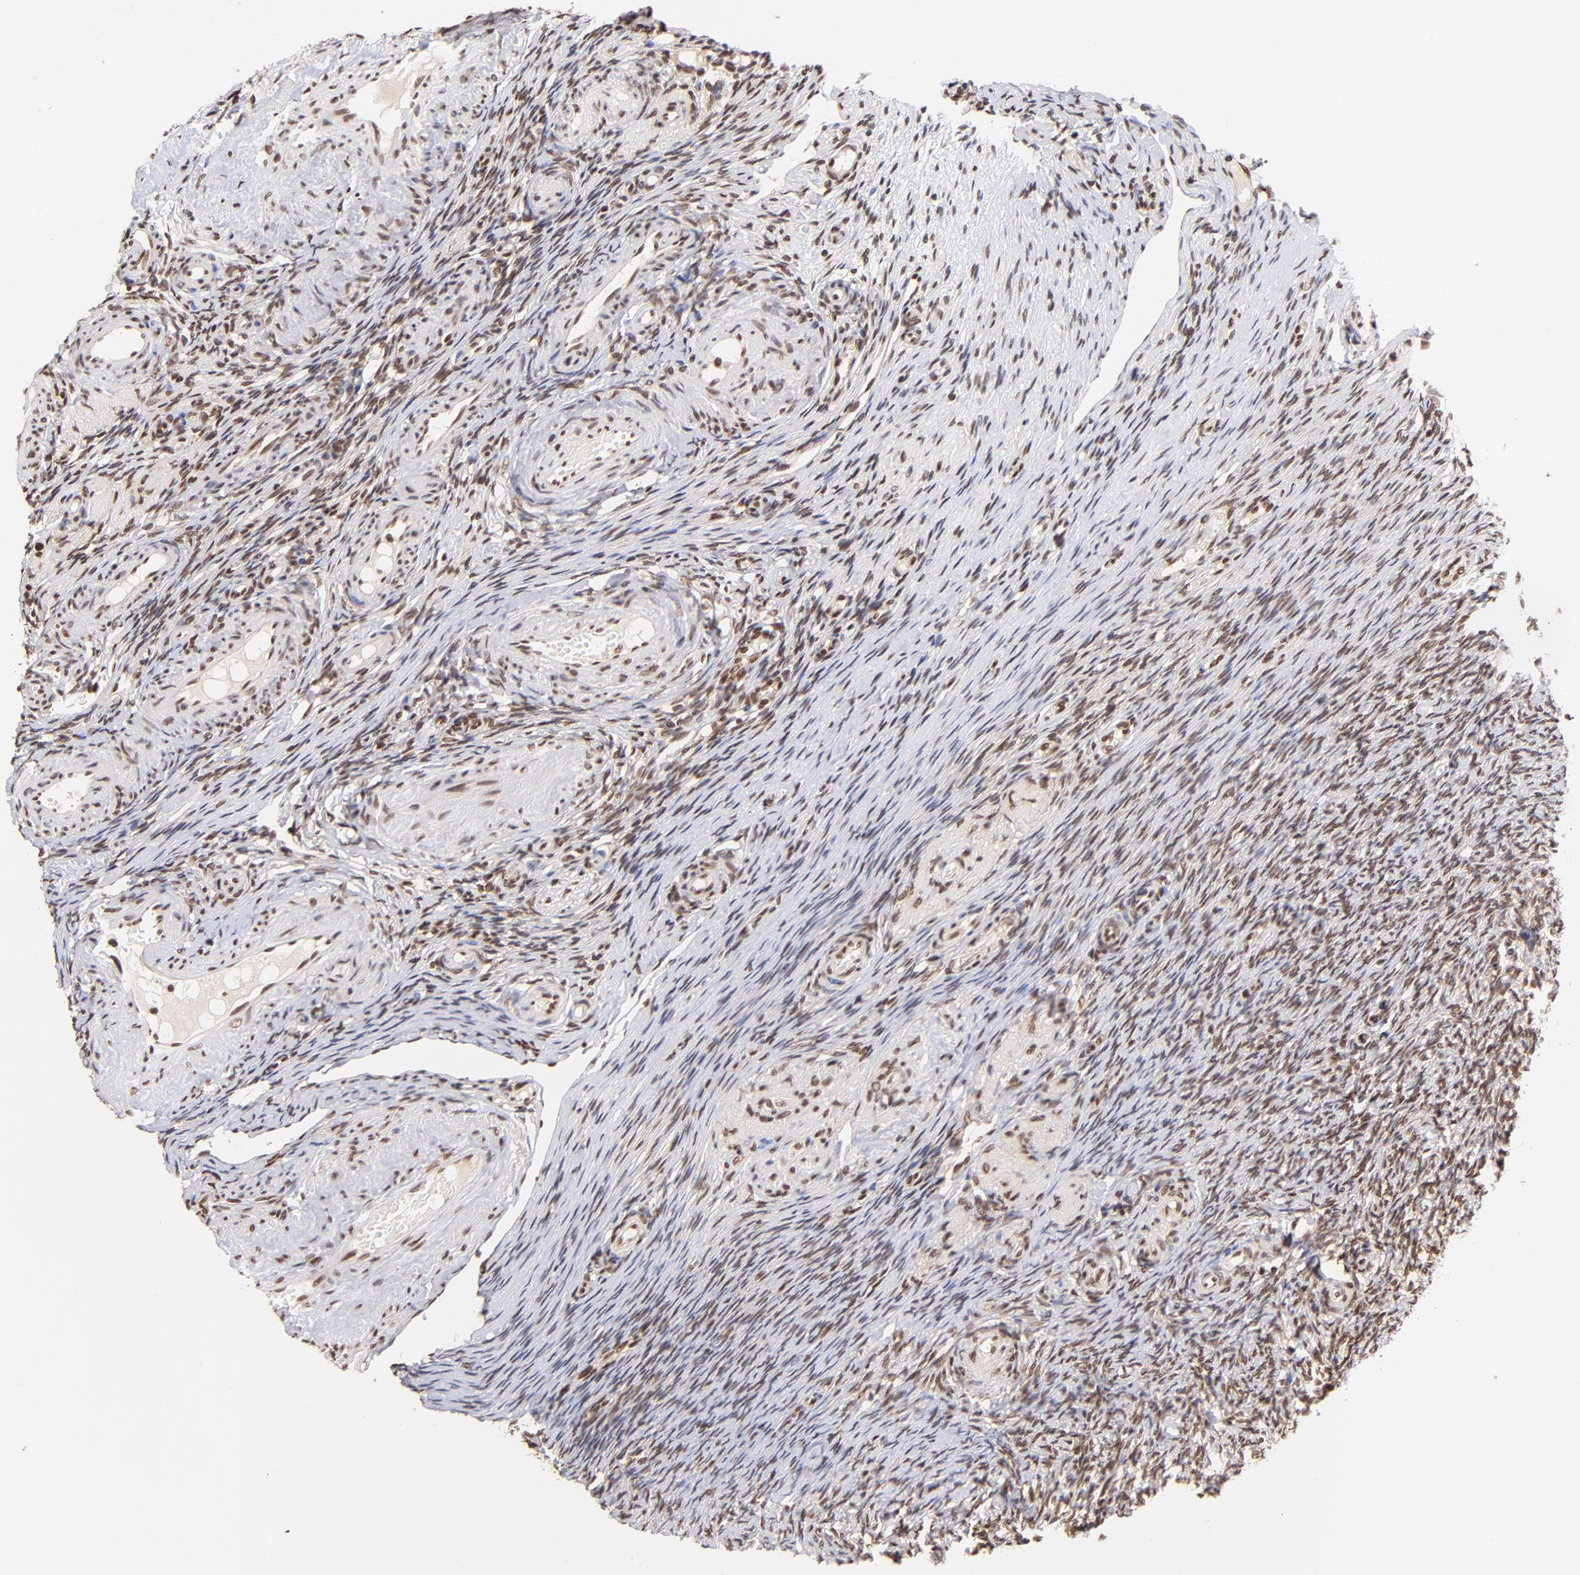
{"staining": {"intensity": "strong", "quantity": ">75%", "location": "nuclear"}, "tissue": "ovary", "cell_type": "Ovarian stroma cells", "image_type": "normal", "snomed": [{"axis": "morphology", "description": "Normal tissue, NOS"}, {"axis": "topography", "description": "Ovary"}], "caption": "The photomicrograph demonstrates staining of unremarkable ovary, revealing strong nuclear protein positivity (brown color) within ovarian stroma cells.", "gene": "WDR25", "patient": {"sex": "female", "age": 60}}